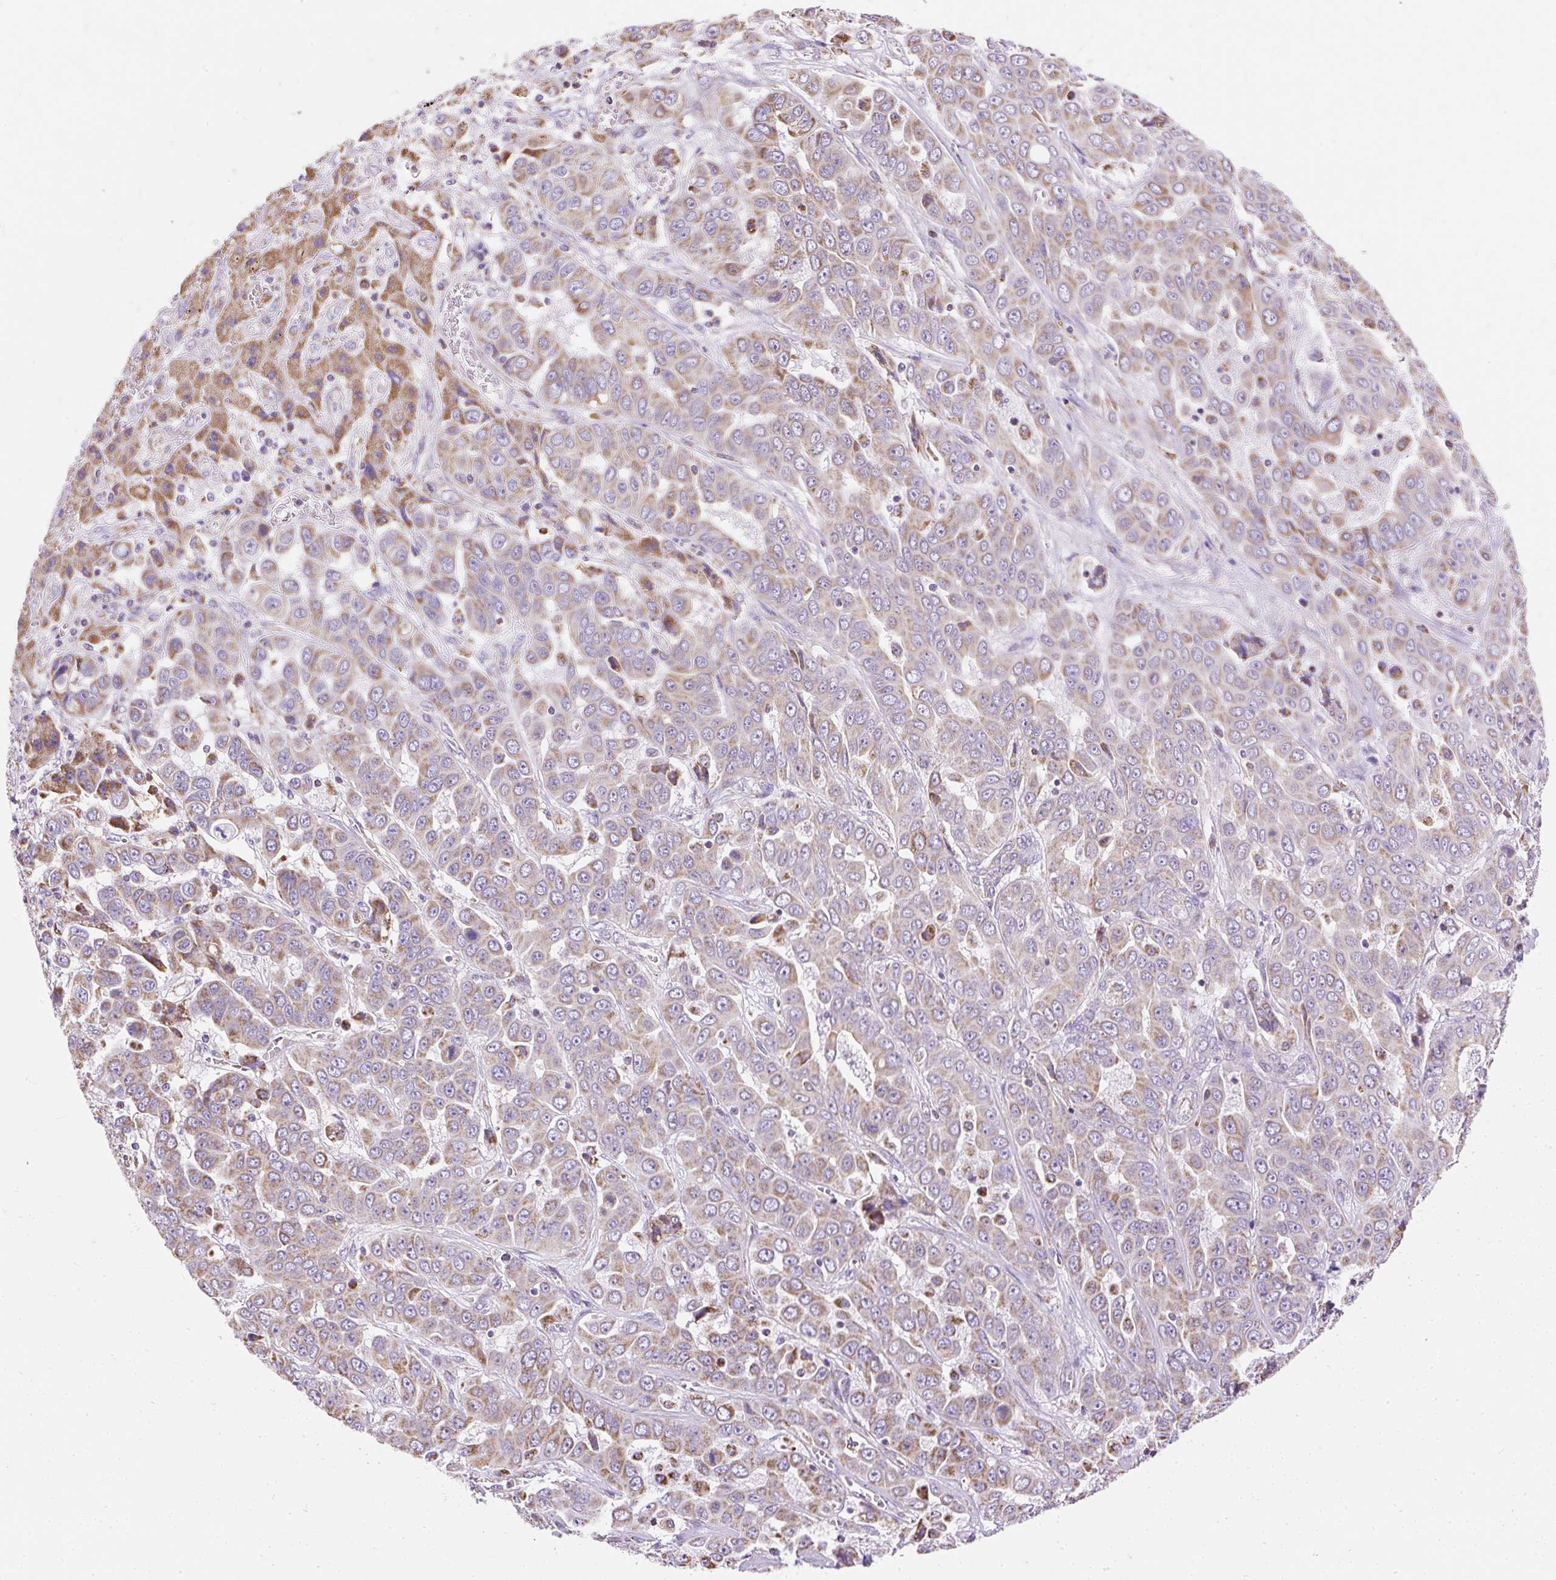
{"staining": {"intensity": "moderate", "quantity": ">75%", "location": "cytoplasmic/membranous"}, "tissue": "liver cancer", "cell_type": "Tumor cells", "image_type": "cancer", "snomed": [{"axis": "morphology", "description": "Cholangiocarcinoma"}, {"axis": "topography", "description": "Liver"}], "caption": "Immunohistochemical staining of liver cancer (cholangiocarcinoma) reveals medium levels of moderate cytoplasmic/membranous protein expression in approximately >75% of tumor cells. Nuclei are stained in blue.", "gene": "DAAM2", "patient": {"sex": "female", "age": 52}}